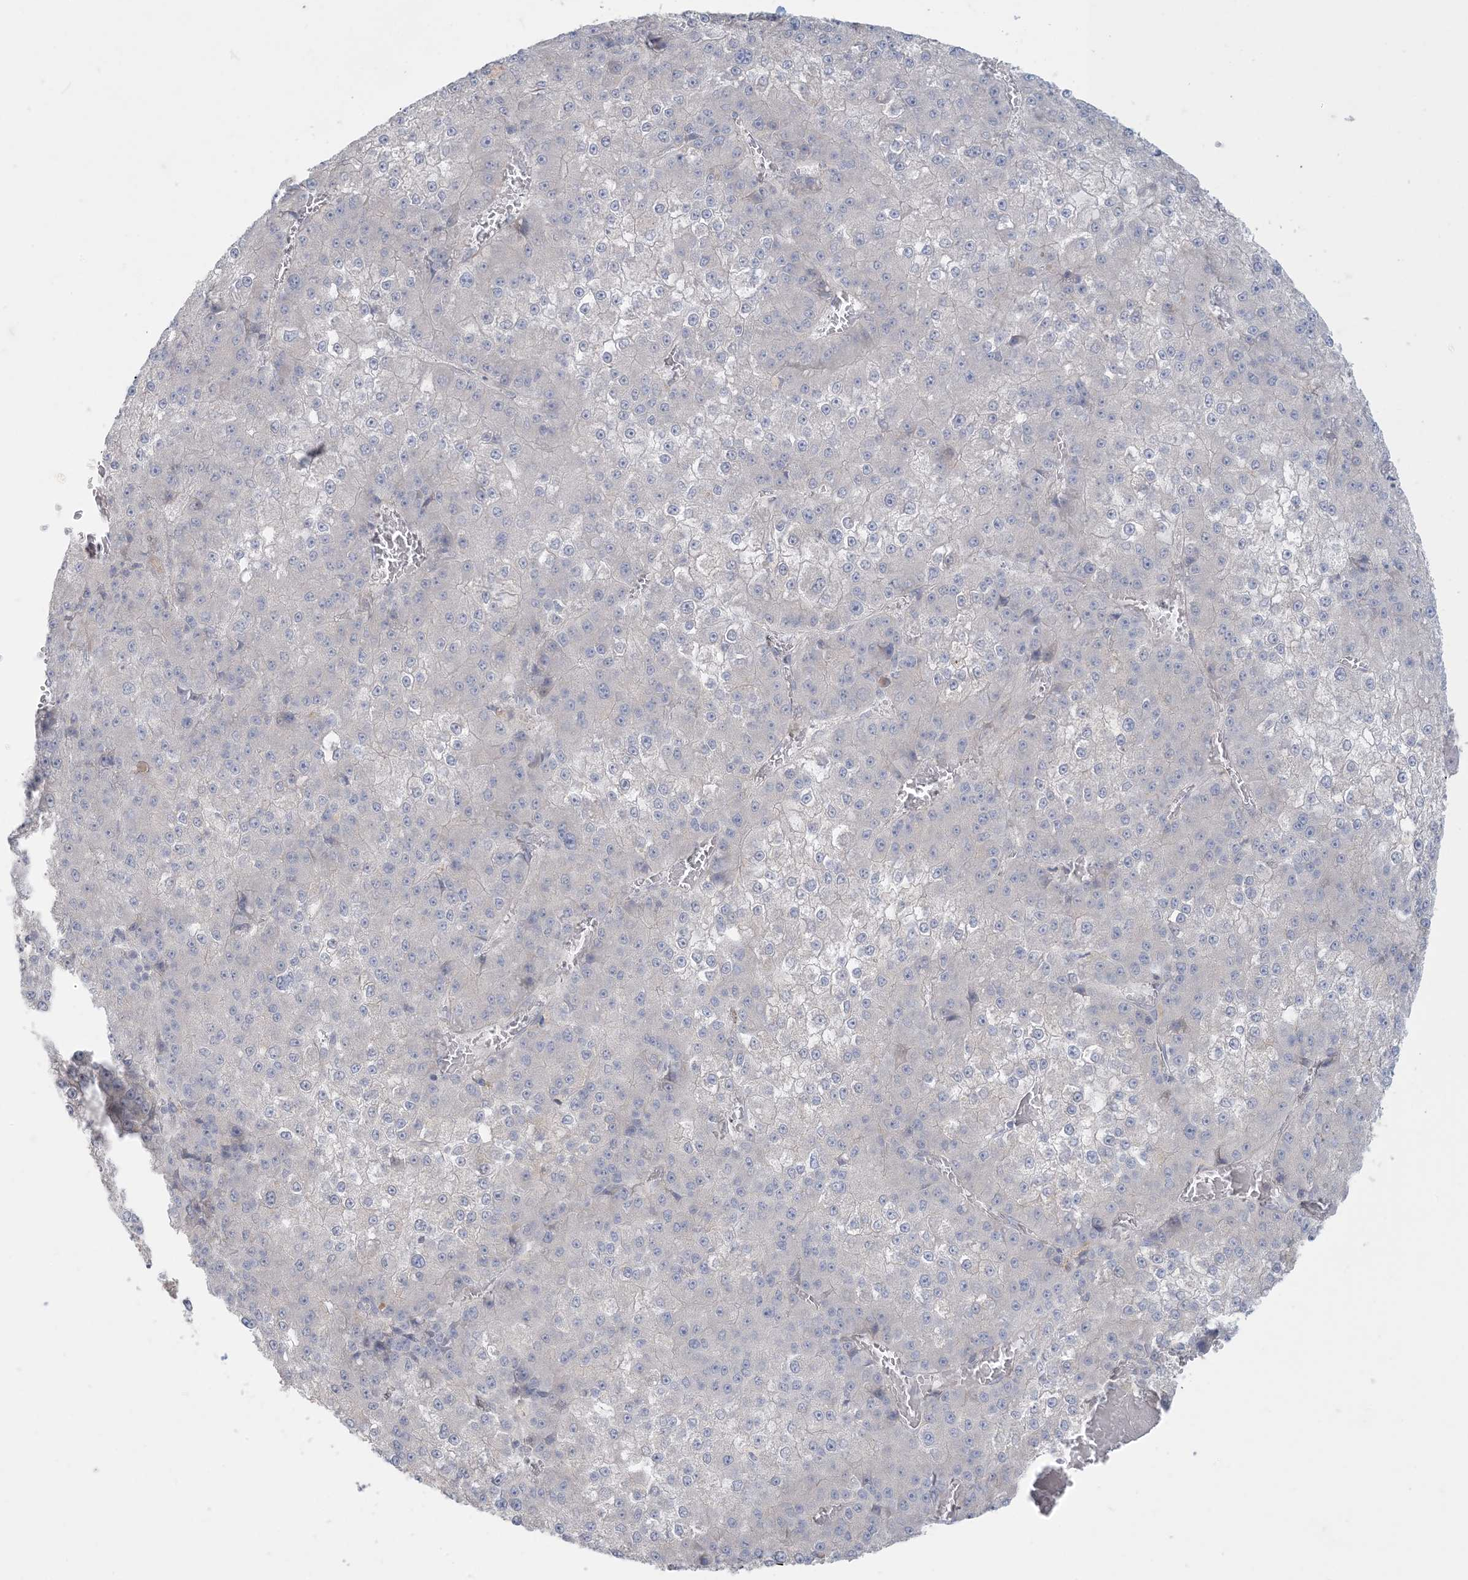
{"staining": {"intensity": "negative", "quantity": "none", "location": "none"}, "tissue": "liver cancer", "cell_type": "Tumor cells", "image_type": "cancer", "snomed": [{"axis": "morphology", "description": "Carcinoma, Hepatocellular, NOS"}, {"axis": "topography", "description": "Liver"}], "caption": "This is an immunohistochemistry (IHC) image of human liver hepatocellular carcinoma. There is no staining in tumor cells.", "gene": "KIF3A", "patient": {"sex": "female", "age": 73}}